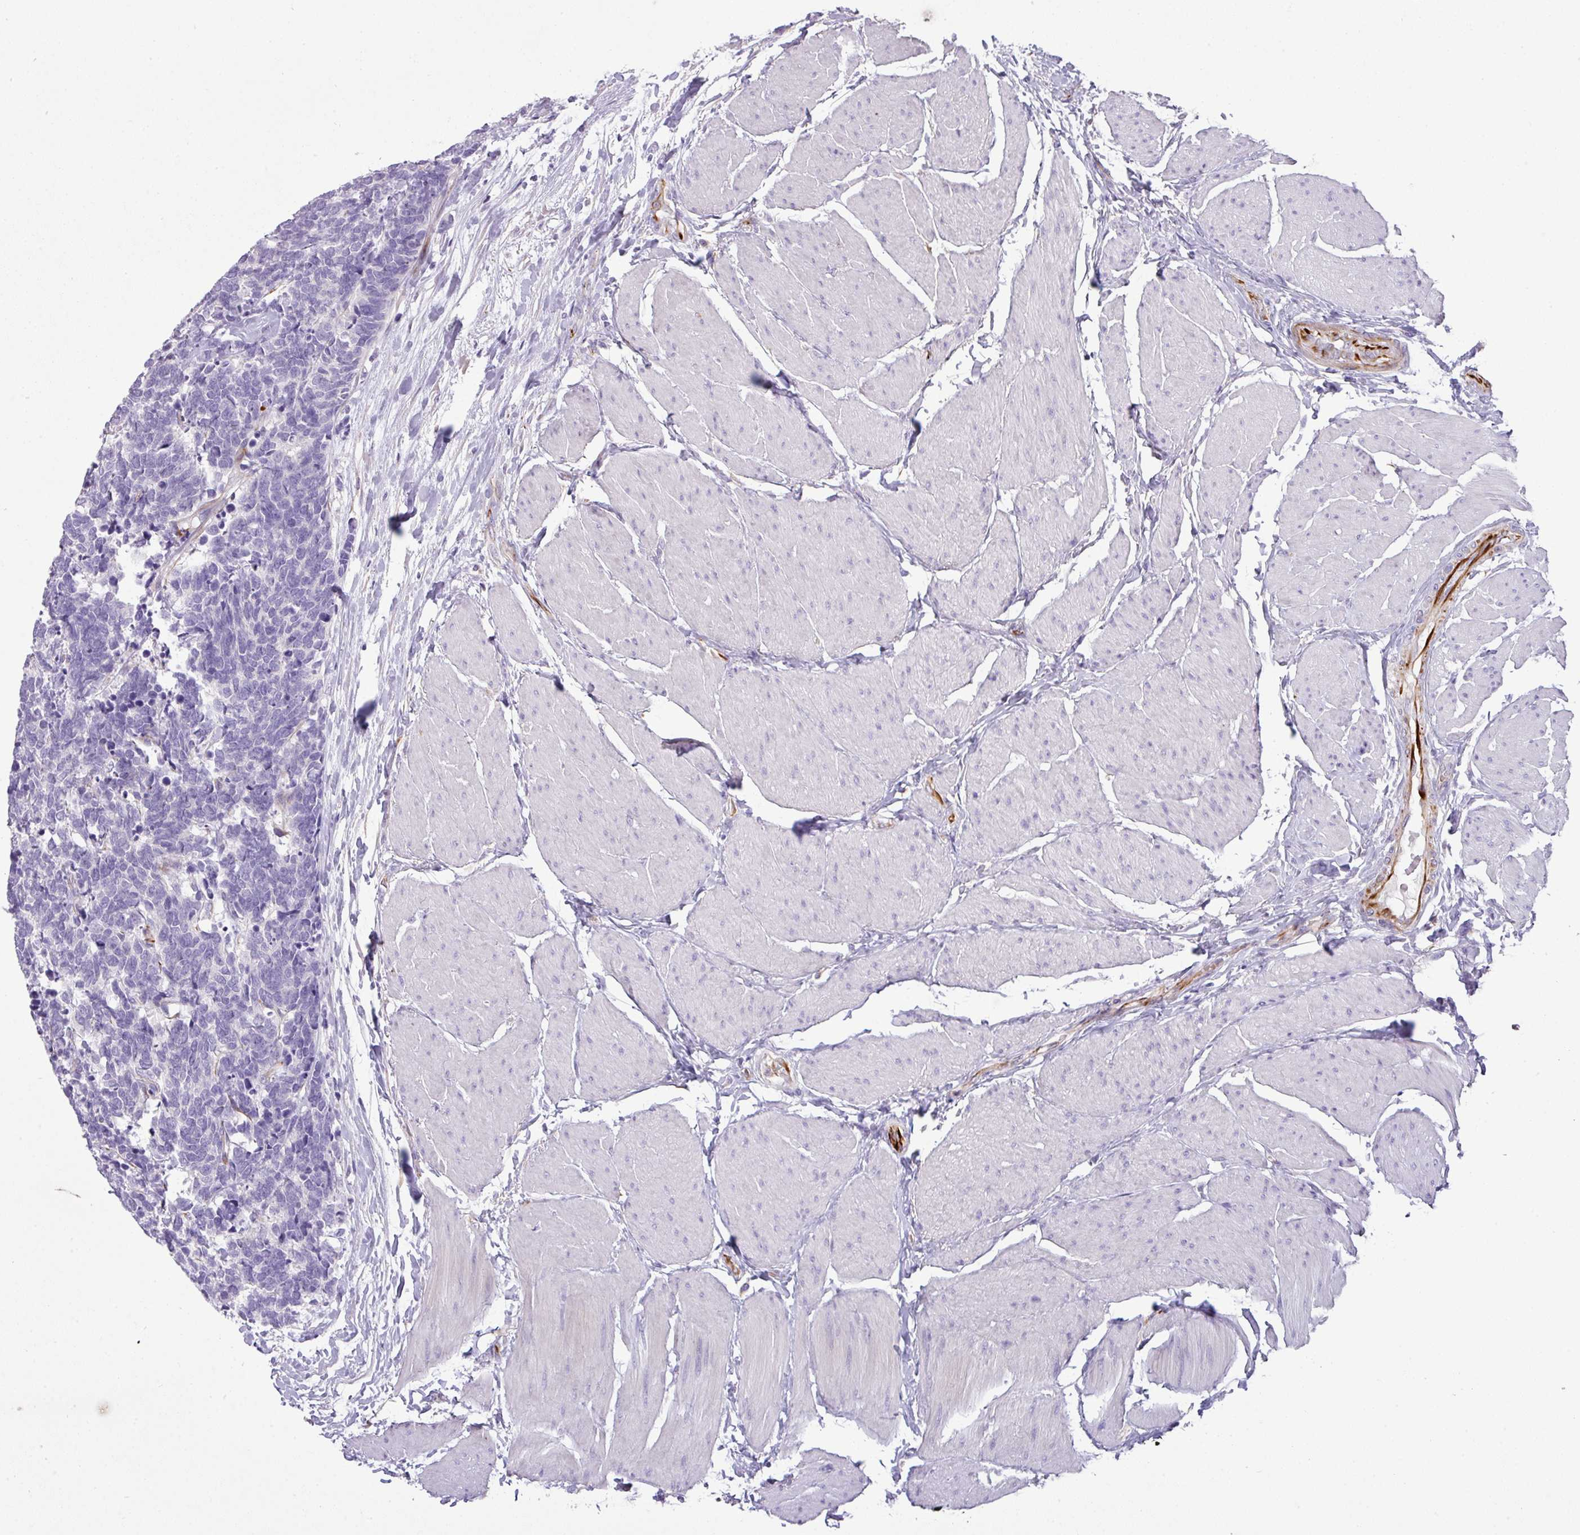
{"staining": {"intensity": "negative", "quantity": "none", "location": "none"}, "tissue": "carcinoid", "cell_type": "Tumor cells", "image_type": "cancer", "snomed": [{"axis": "morphology", "description": "Carcinoma, NOS"}, {"axis": "morphology", "description": "Carcinoid, malignant, NOS"}, {"axis": "topography", "description": "Urinary bladder"}], "caption": "Histopathology image shows no significant protein expression in tumor cells of carcinoid.", "gene": "ENSG00000273748", "patient": {"sex": "male", "age": 57}}